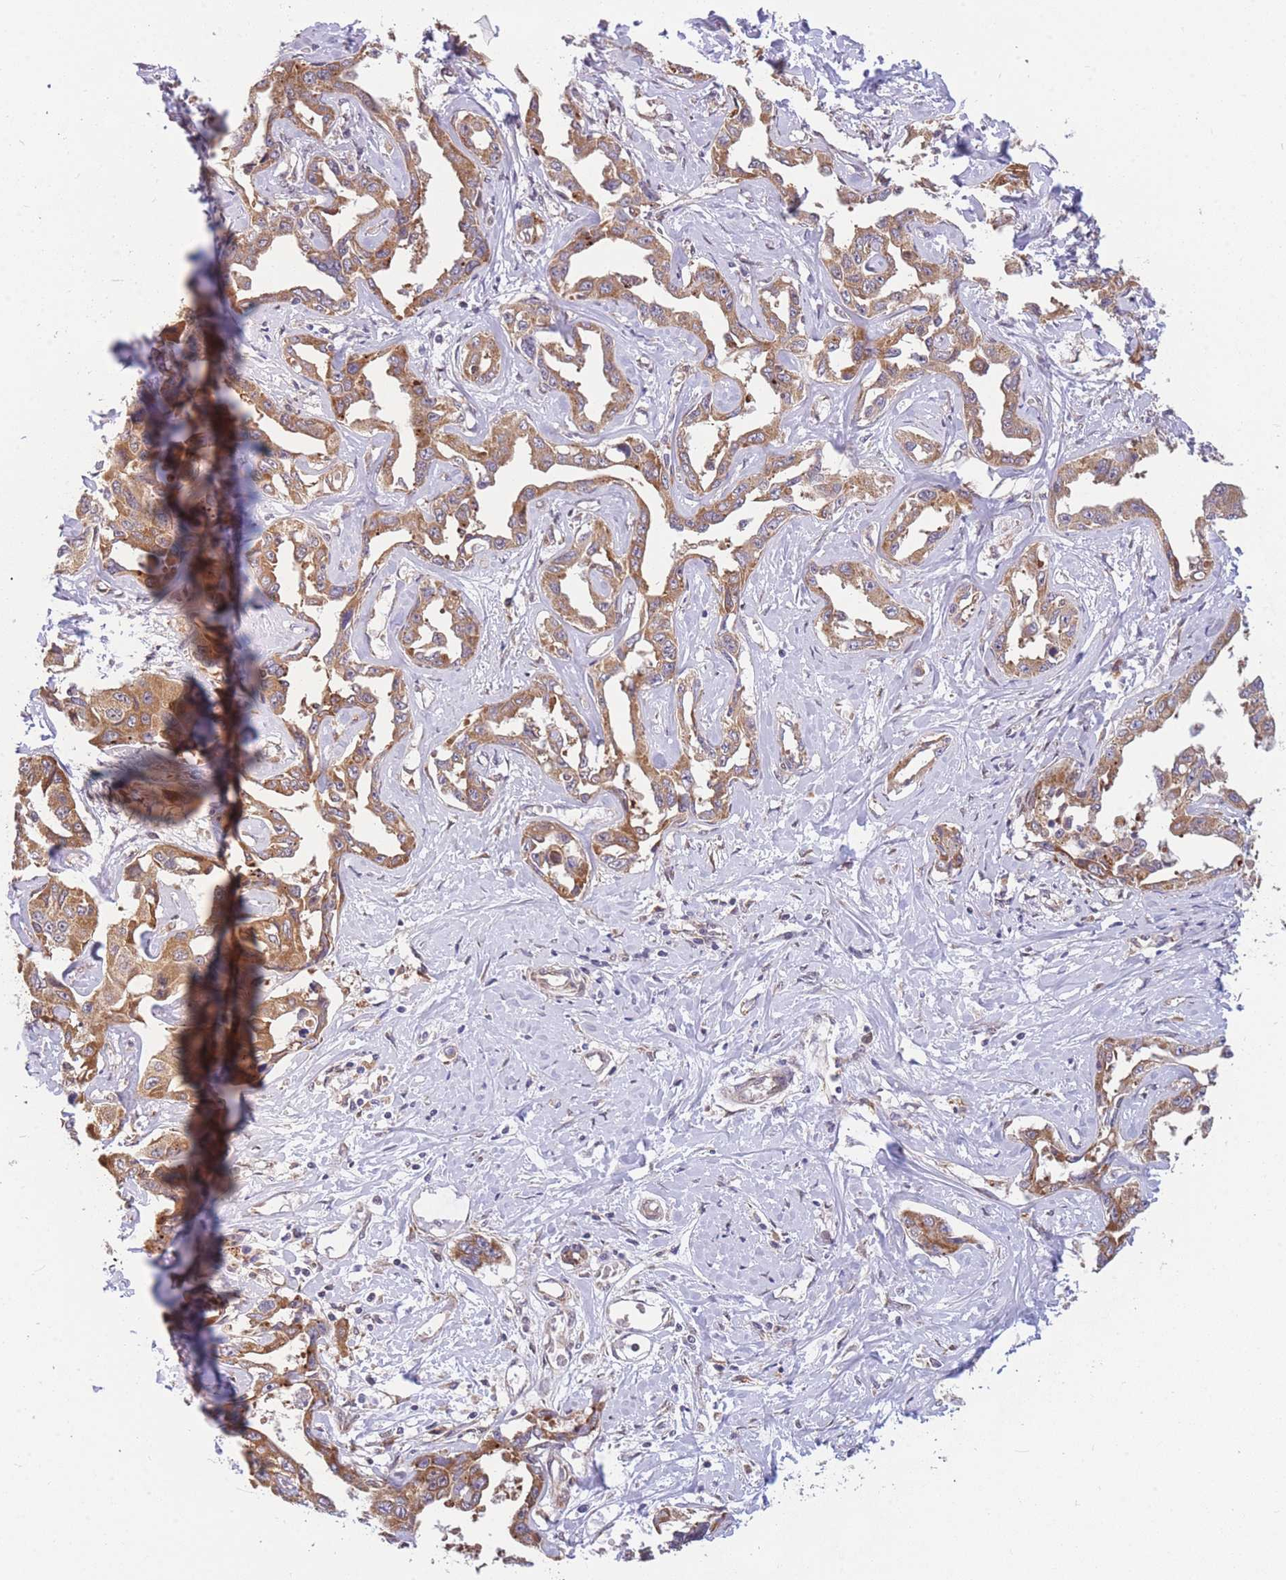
{"staining": {"intensity": "moderate", "quantity": ">75%", "location": "cytoplasmic/membranous"}, "tissue": "liver cancer", "cell_type": "Tumor cells", "image_type": "cancer", "snomed": [{"axis": "morphology", "description": "Cholangiocarcinoma"}, {"axis": "topography", "description": "Liver"}], "caption": "Human liver cancer (cholangiocarcinoma) stained with a protein marker demonstrates moderate staining in tumor cells.", "gene": "MRPL23", "patient": {"sex": "male", "age": 59}}